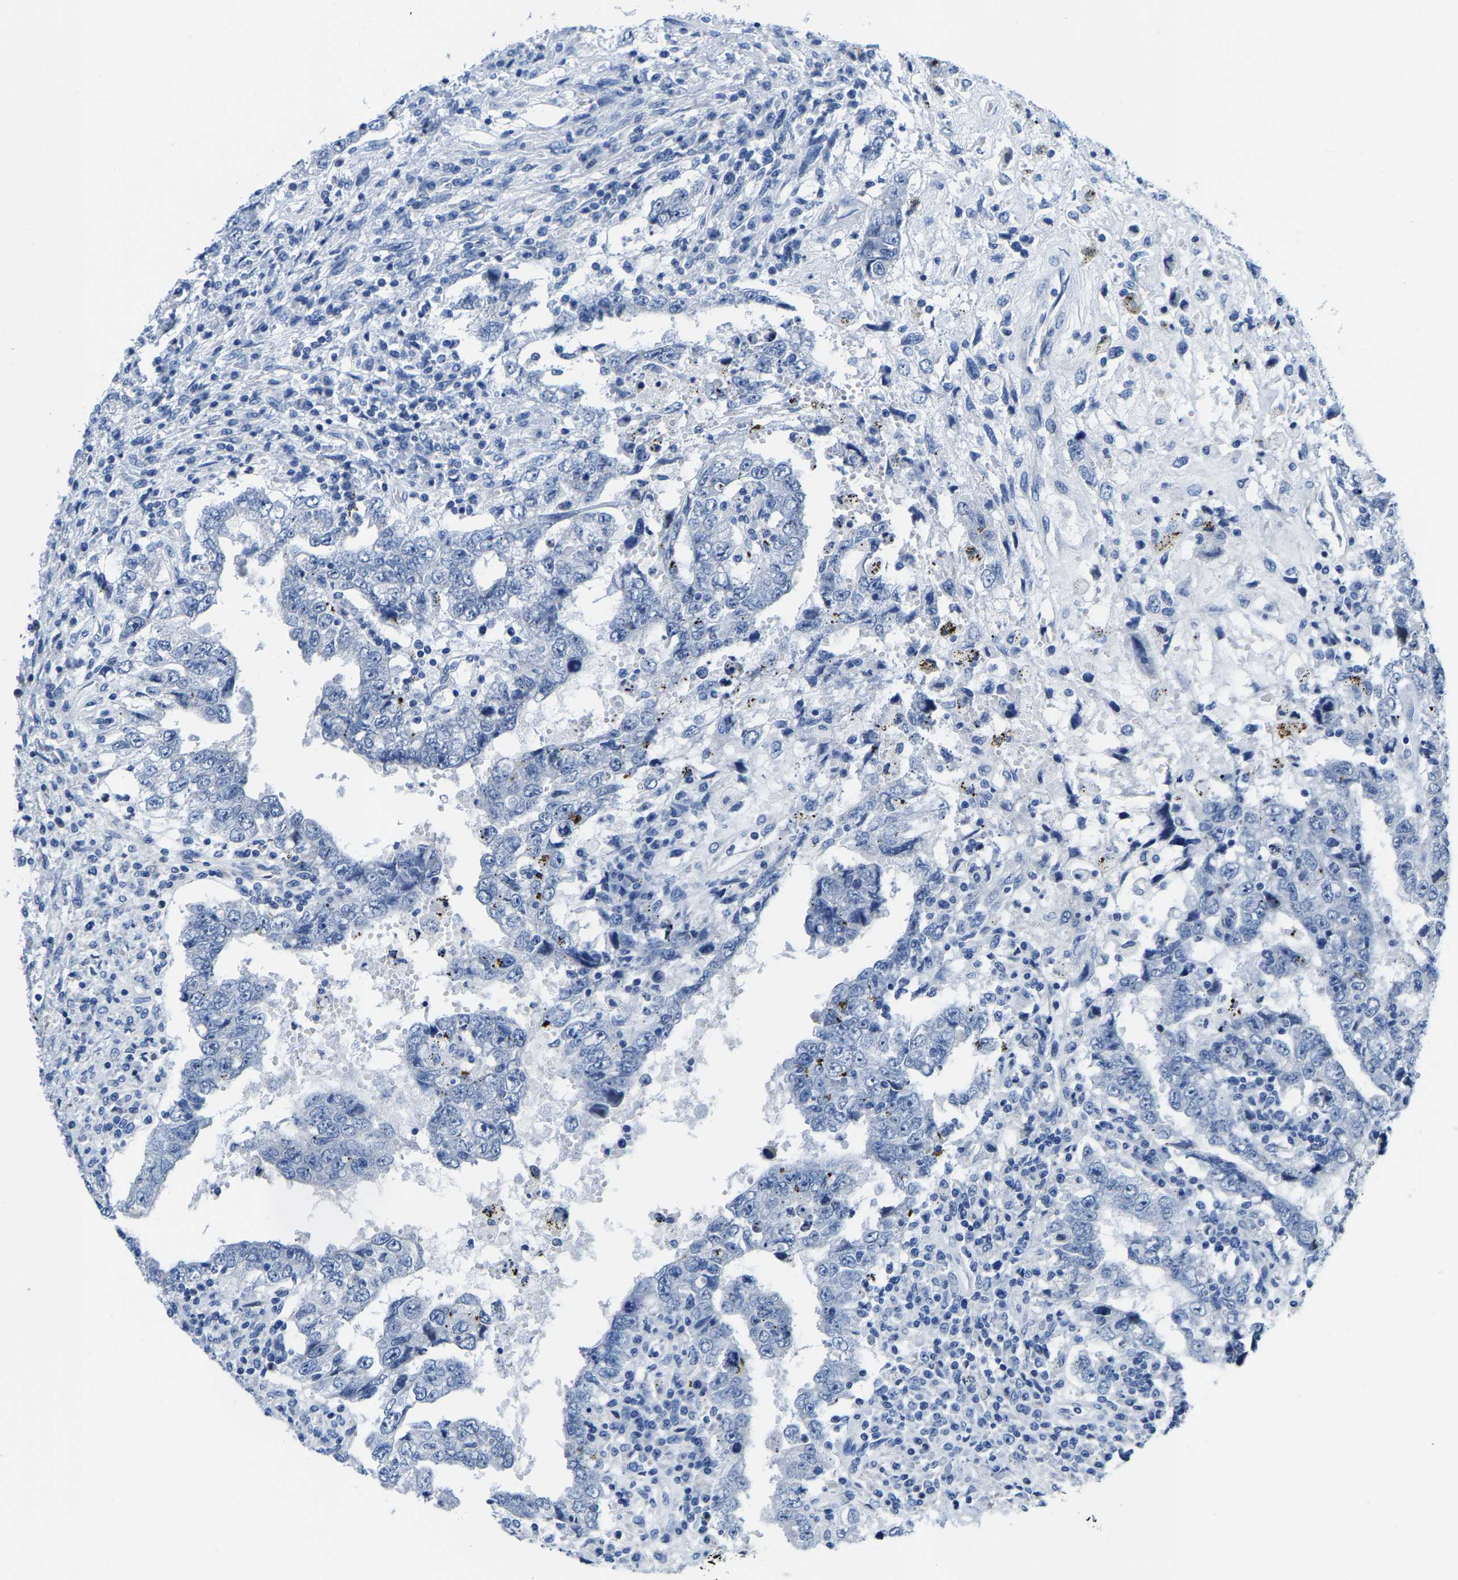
{"staining": {"intensity": "negative", "quantity": "none", "location": "none"}, "tissue": "testis cancer", "cell_type": "Tumor cells", "image_type": "cancer", "snomed": [{"axis": "morphology", "description": "Carcinoma, Embryonal, NOS"}, {"axis": "topography", "description": "Testis"}], "caption": "The immunohistochemistry (IHC) image has no significant staining in tumor cells of embryonal carcinoma (testis) tissue. Brightfield microscopy of IHC stained with DAB (brown) and hematoxylin (blue), captured at high magnification.", "gene": "KLHL1", "patient": {"sex": "male", "age": 26}}